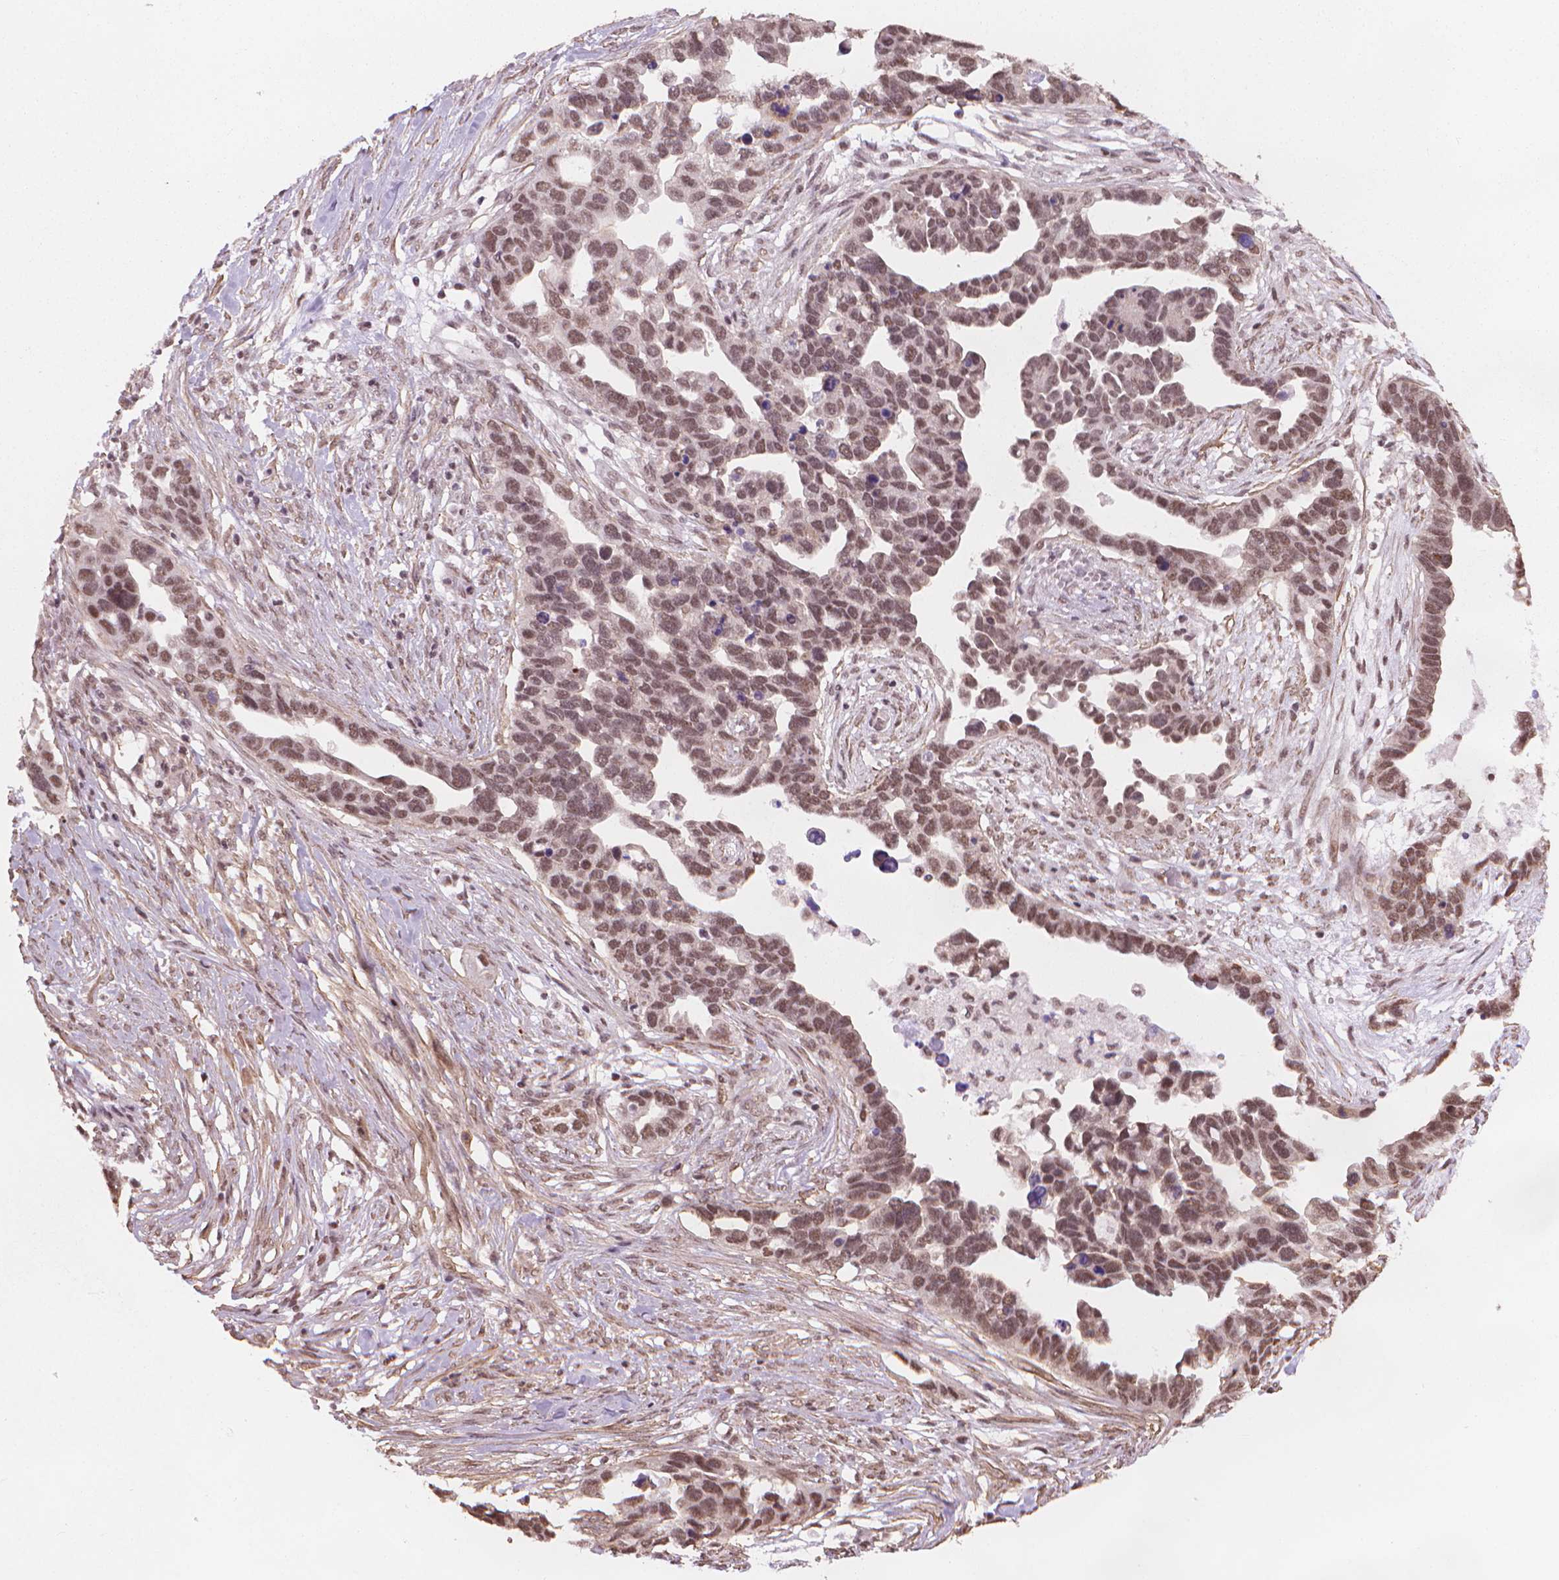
{"staining": {"intensity": "moderate", "quantity": ">75%", "location": "nuclear"}, "tissue": "ovarian cancer", "cell_type": "Tumor cells", "image_type": "cancer", "snomed": [{"axis": "morphology", "description": "Cystadenocarcinoma, serous, NOS"}, {"axis": "topography", "description": "Ovary"}], "caption": "A brown stain labels moderate nuclear staining of a protein in human ovarian cancer (serous cystadenocarcinoma) tumor cells.", "gene": "HOXD4", "patient": {"sex": "female", "age": 54}}